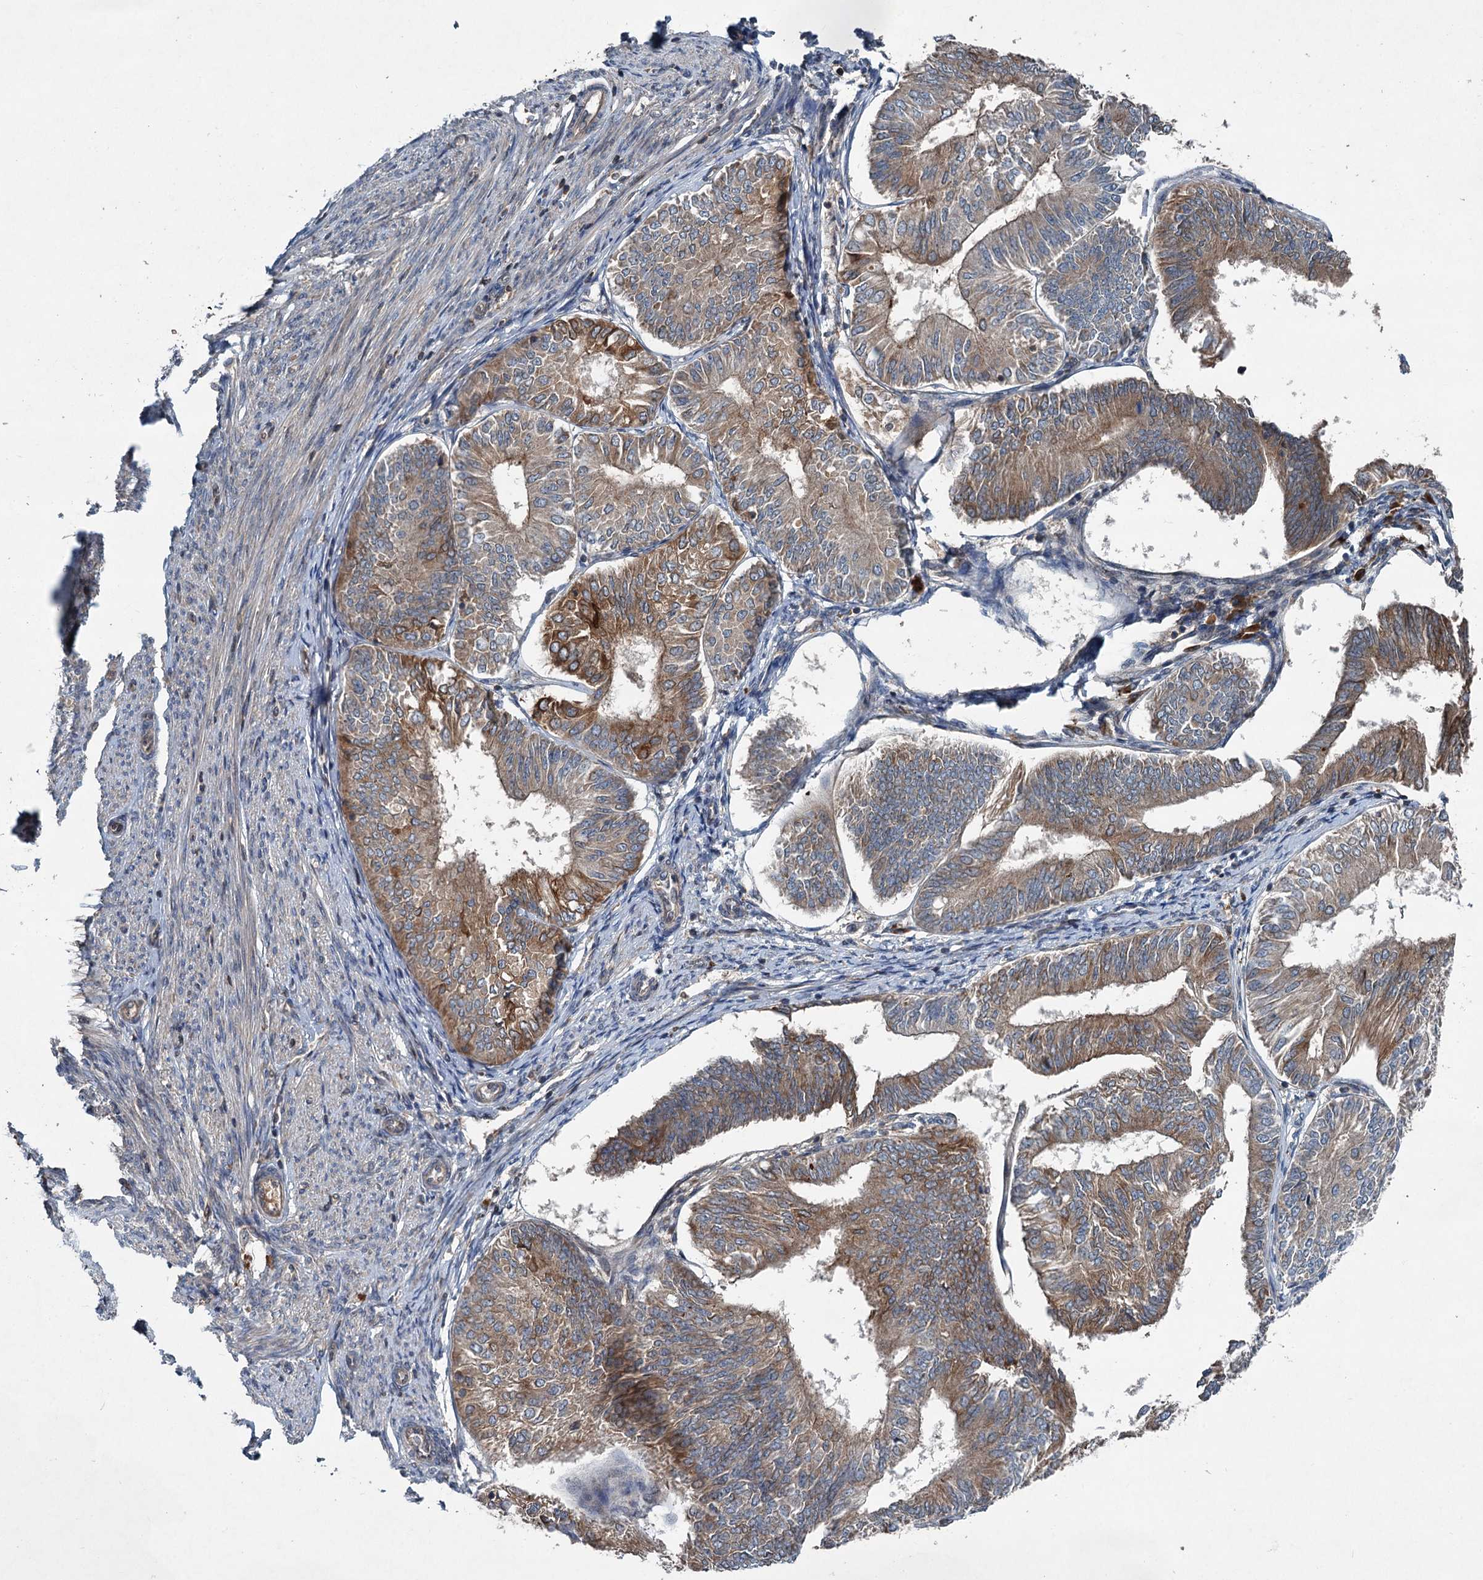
{"staining": {"intensity": "moderate", "quantity": ">75%", "location": "cytoplasmic/membranous"}, "tissue": "endometrial cancer", "cell_type": "Tumor cells", "image_type": "cancer", "snomed": [{"axis": "morphology", "description": "Adenocarcinoma, NOS"}, {"axis": "topography", "description": "Endometrium"}], "caption": "Endometrial adenocarcinoma stained with a protein marker exhibits moderate staining in tumor cells.", "gene": "TAPBPL", "patient": {"sex": "female", "age": 58}}